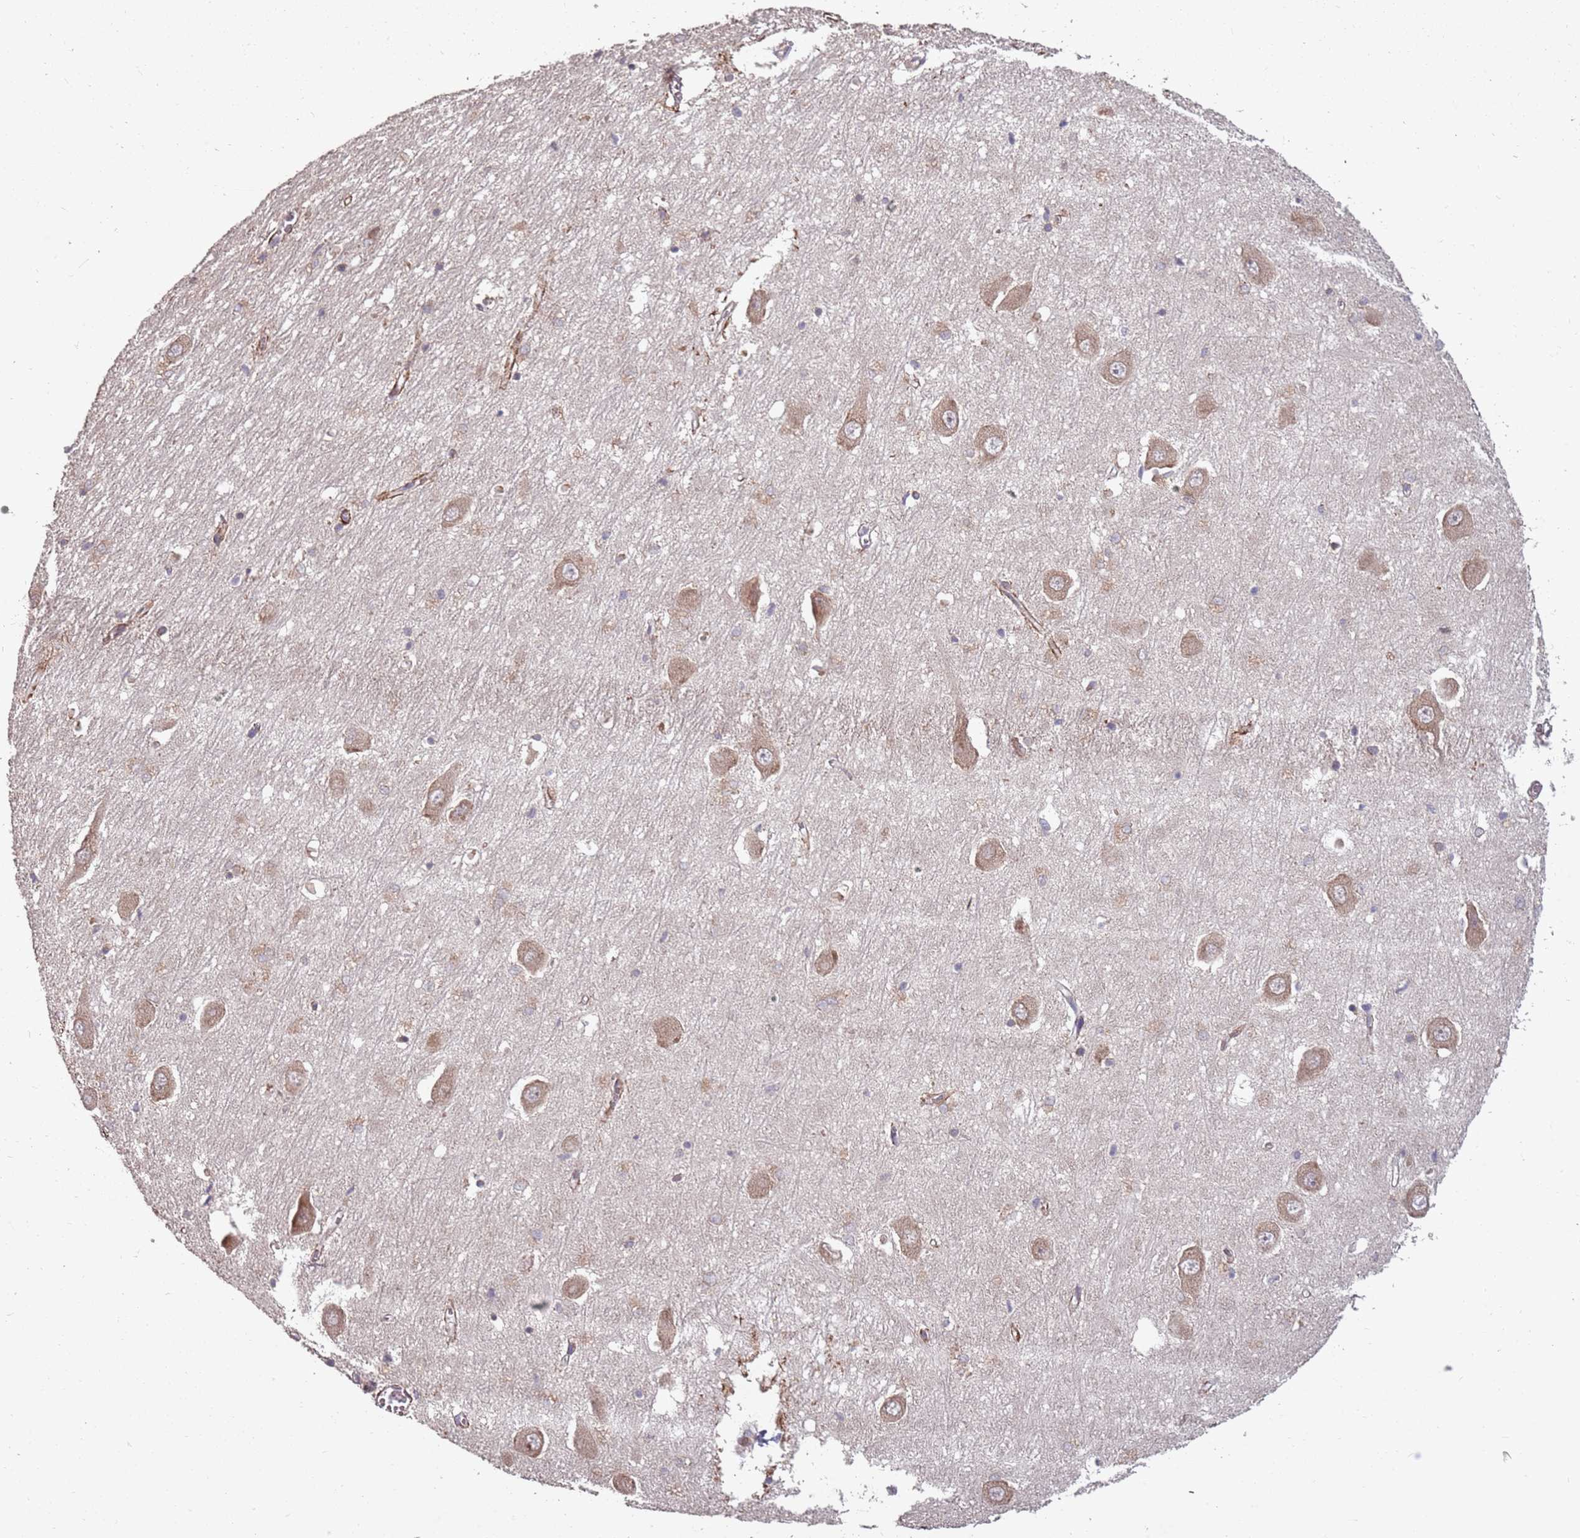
{"staining": {"intensity": "negative", "quantity": "none", "location": "none"}, "tissue": "hippocampus", "cell_type": "Glial cells", "image_type": "normal", "snomed": [{"axis": "morphology", "description": "Normal tissue, NOS"}, {"axis": "topography", "description": "Hippocampus"}], "caption": "IHC of unremarkable hippocampus shows no positivity in glial cells.", "gene": "PLD6", "patient": {"sex": "male", "age": 70}}